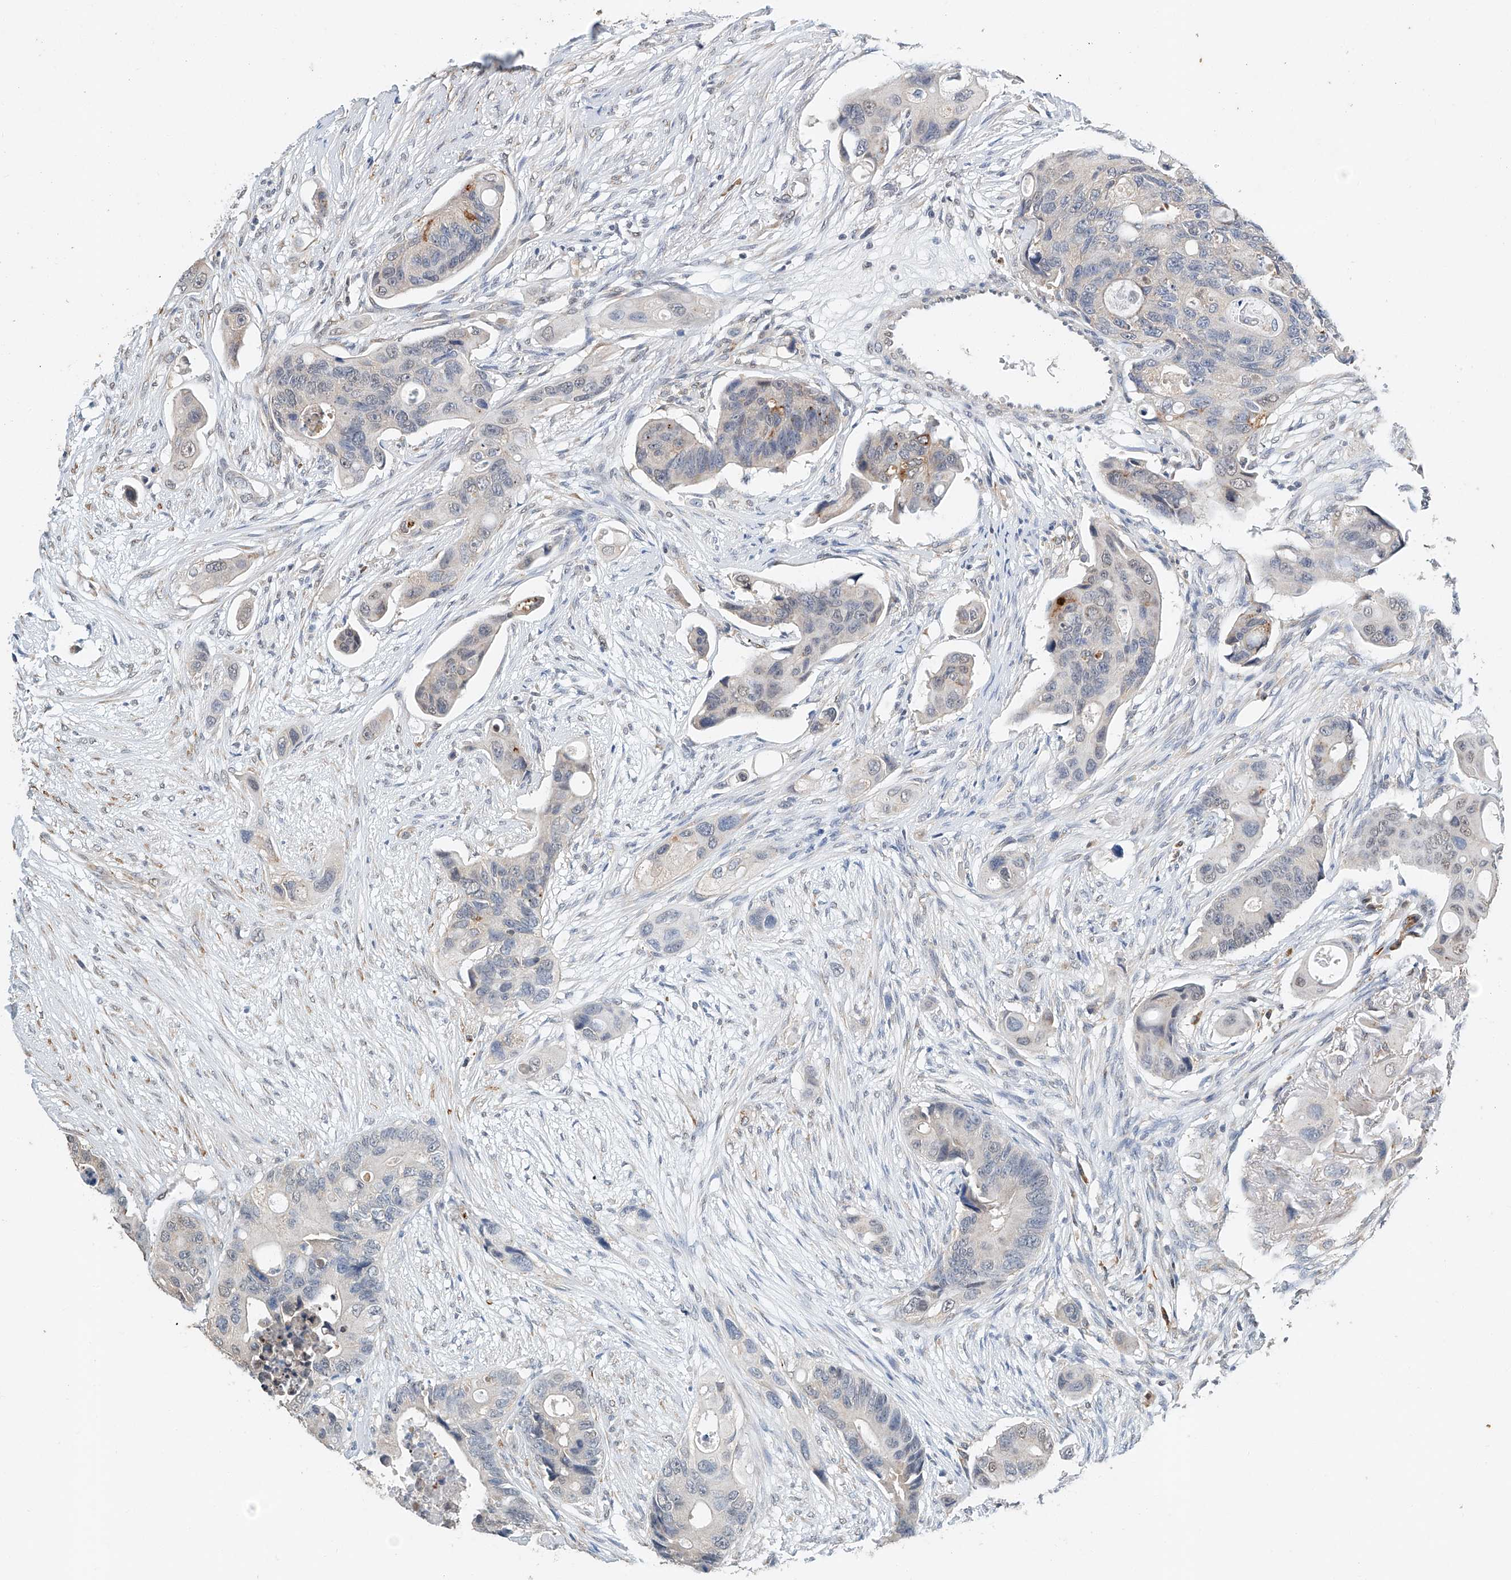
{"staining": {"intensity": "negative", "quantity": "none", "location": "none"}, "tissue": "colorectal cancer", "cell_type": "Tumor cells", "image_type": "cancer", "snomed": [{"axis": "morphology", "description": "Adenocarcinoma, NOS"}, {"axis": "topography", "description": "Colon"}], "caption": "Adenocarcinoma (colorectal) was stained to show a protein in brown. There is no significant staining in tumor cells.", "gene": "CTDP1", "patient": {"sex": "female", "age": 57}}